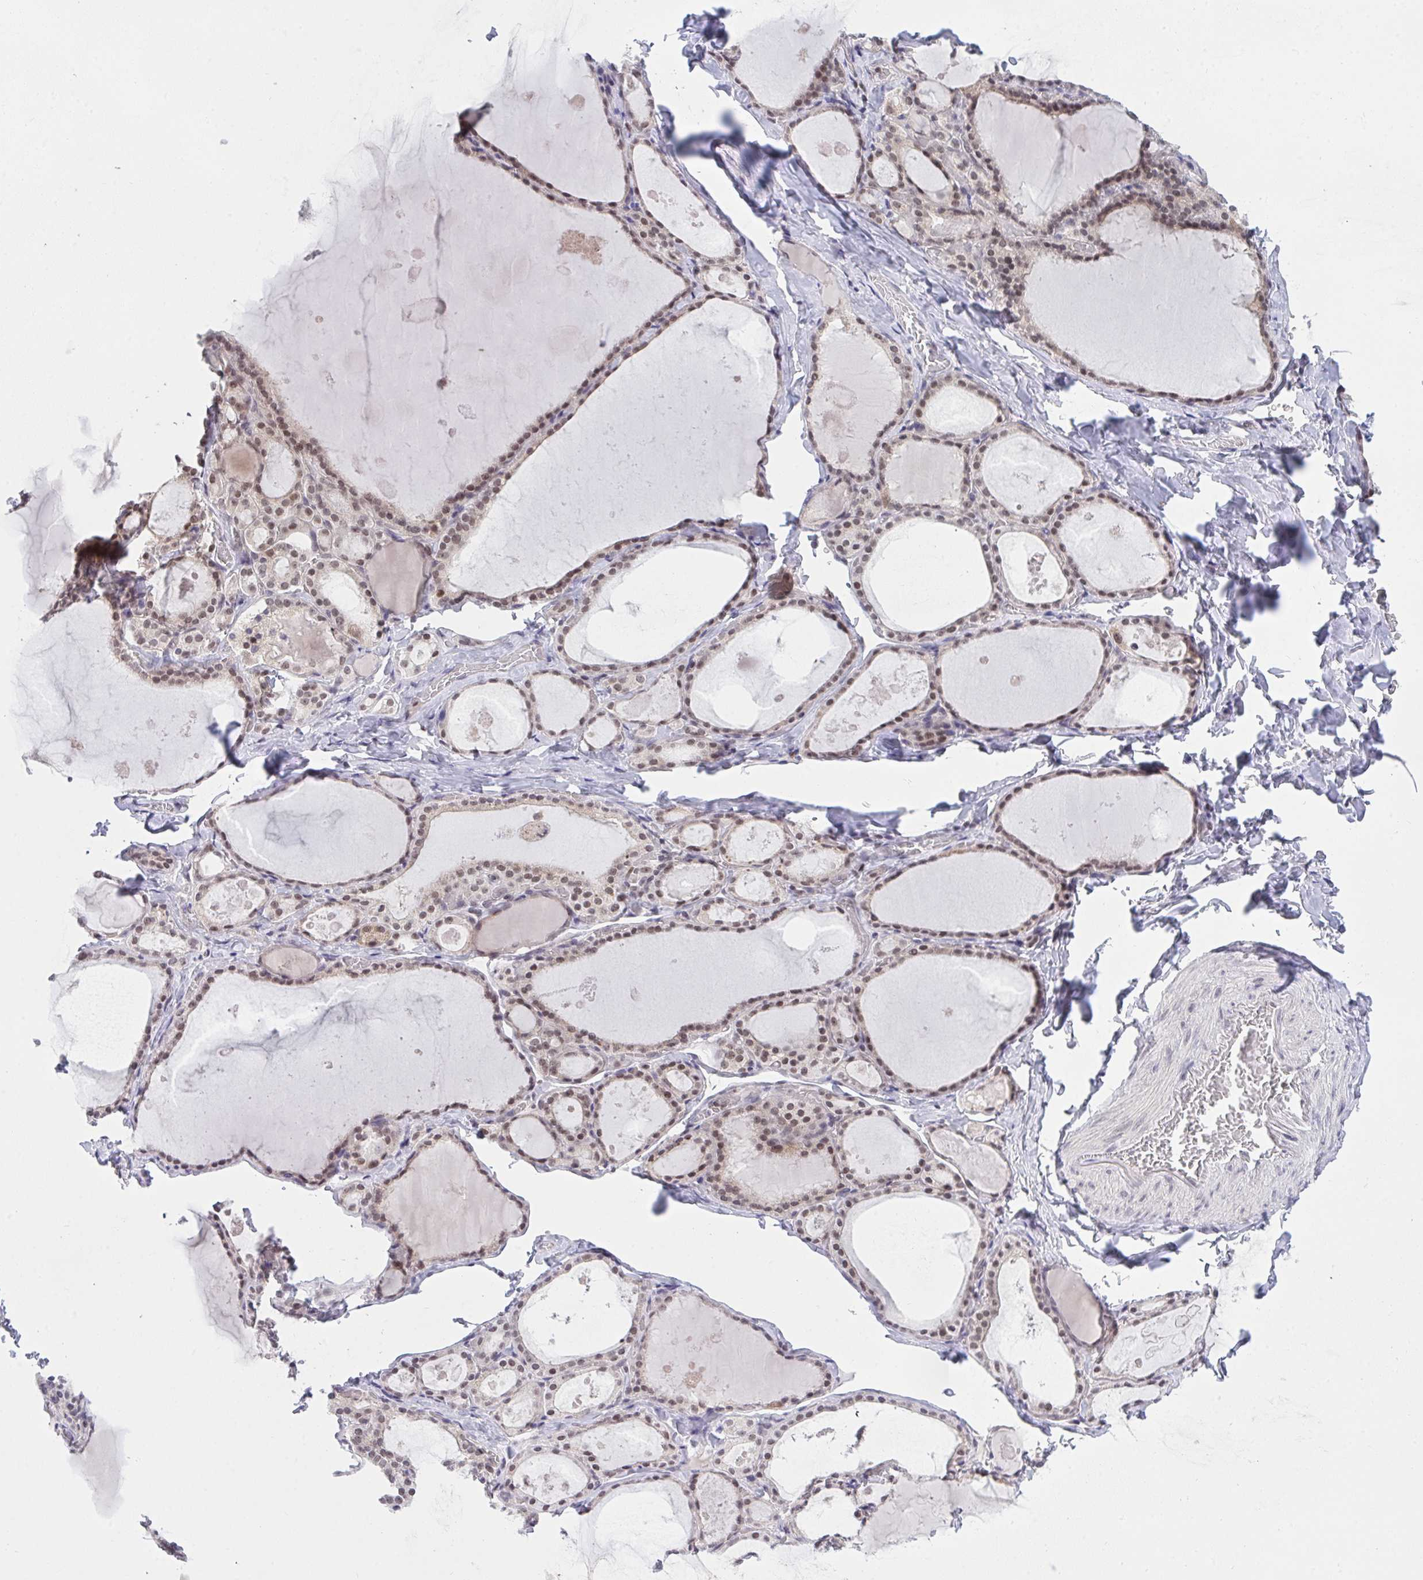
{"staining": {"intensity": "moderate", "quantity": "25%-75%", "location": "nuclear"}, "tissue": "thyroid gland", "cell_type": "Glandular cells", "image_type": "normal", "snomed": [{"axis": "morphology", "description": "Normal tissue, NOS"}, {"axis": "topography", "description": "Thyroid gland"}], "caption": "A histopathology image of thyroid gland stained for a protein reveals moderate nuclear brown staining in glandular cells. Nuclei are stained in blue.", "gene": "RFC4", "patient": {"sex": "male", "age": 56}}